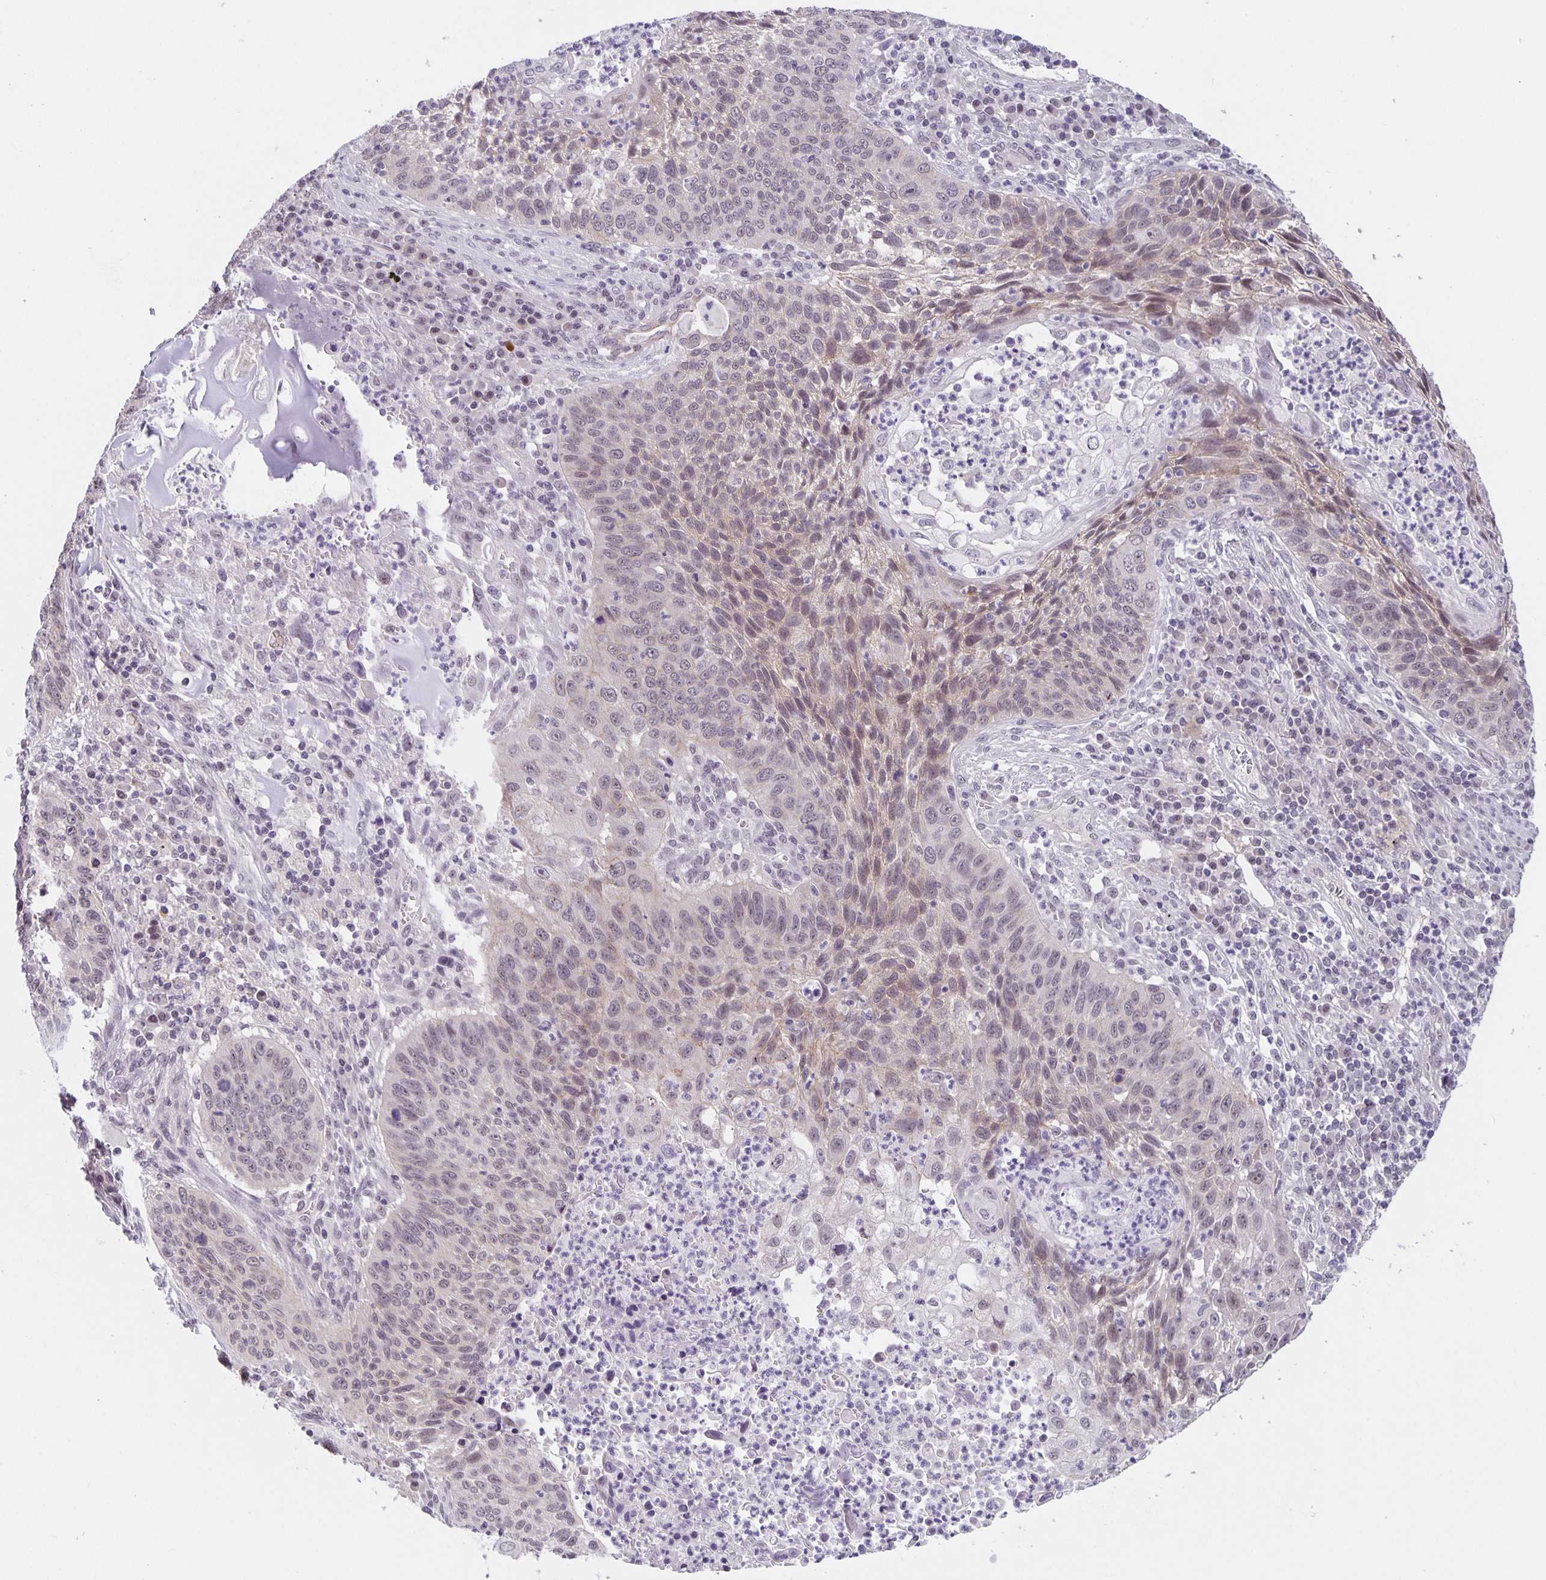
{"staining": {"intensity": "weak", "quantity": "<25%", "location": "nuclear"}, "tissue": "lung cancer", "cell_type": "Tumor cells", "image_type": "cancer", "snomed": [{"axis": "morphology", "description": "Squamous cell carcinoma, NOS"}, {"axis": "morphology", "description": "Squamous cell carcinoma, metastatic, NOS"}, {"axis": "topography", "description": "Lung"}, {"axis": "topography", "description": "Pleura, NOS"}], "caption": "The photomicrograph reveals no staining of tumor cells in lung squamous cell carcinoma.", "gene": "ARVCF", "patient": {"sex": "male", "age": 72}}